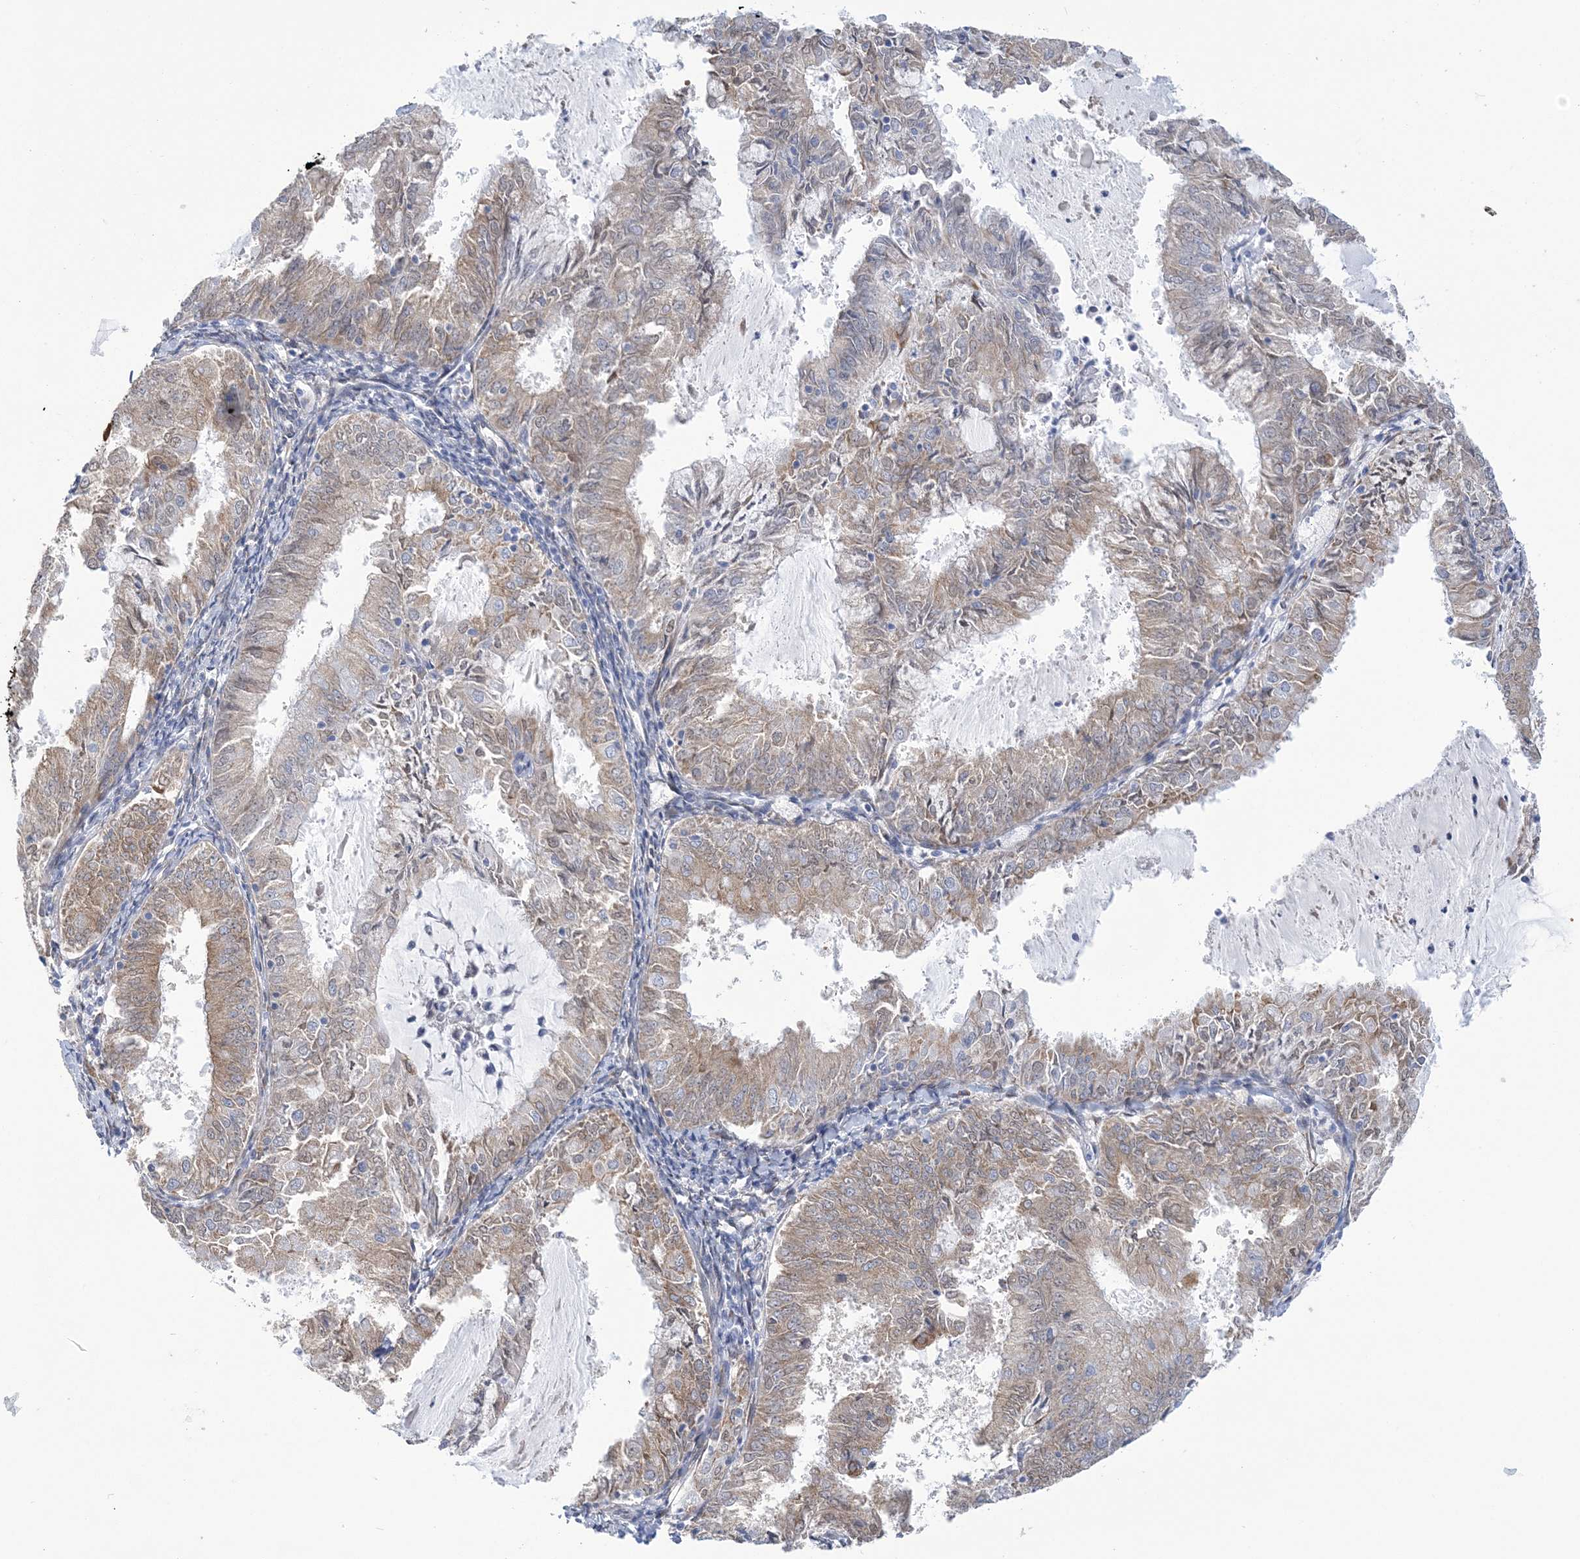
{"staining": {"intensity": "moderate", "quantity": ">75%", "location": "cytoplasmic/membranous"}, "tissue": "endometrial cancer", "cell_type": "Tumor cells", "image_type": "cancer", "snomed": [{"axis": "morphology", "description": "Adenocarcinoma, NOS"}, {"axis": "topography", "description": "Endometrium"}], "caption": "Moderate cytoplasmic/membranous staining is present in about >75% of tumor cells in adenocarcinoma (endometrial). (DAB (3,3'-diaminobenzidine) = brown stain, brightfield microscopy at high magnification).", "gene": "PLEKHG4B", "patient": {"sex": "female", "age": 57}}